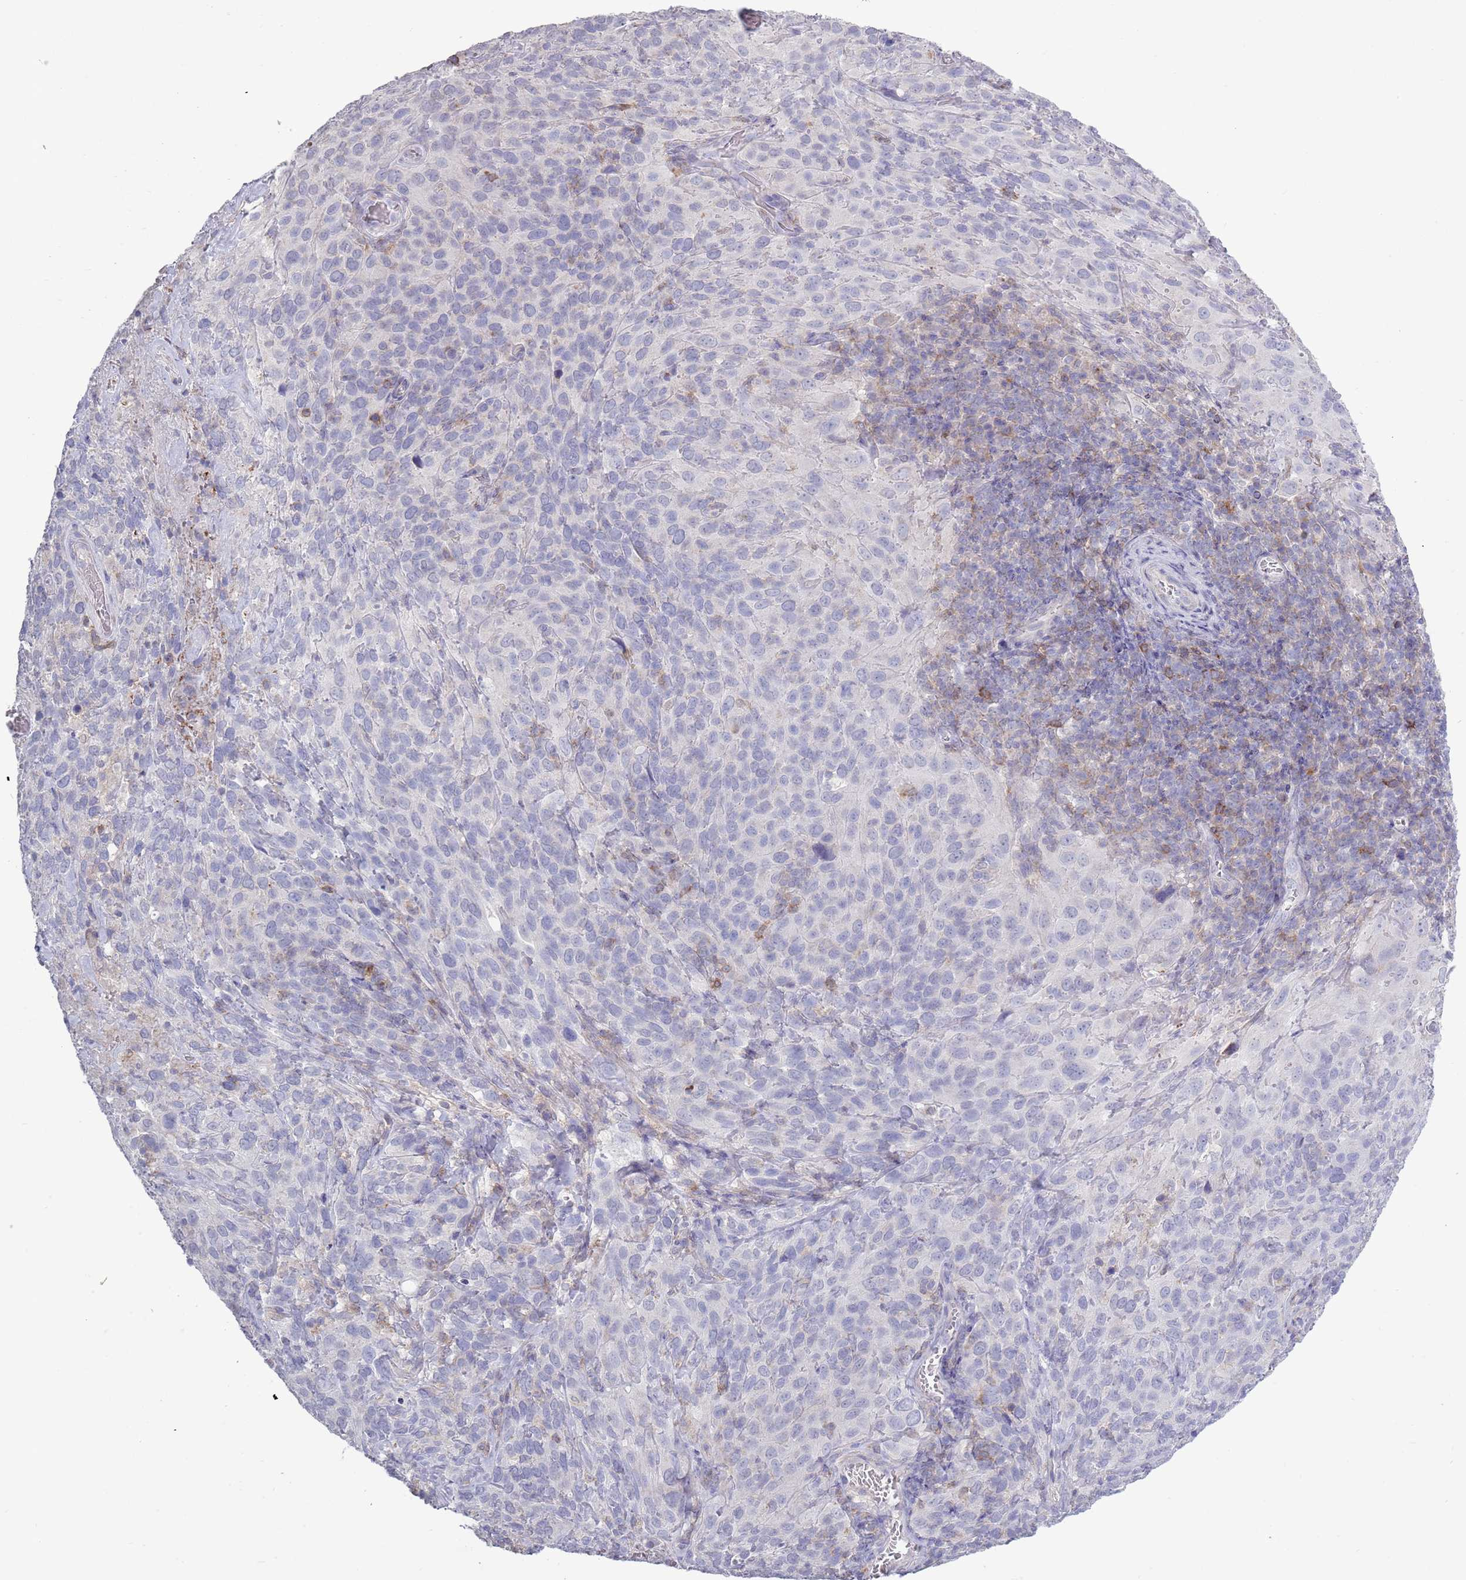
{"staining": {"intensity": "negative", "quantity": "none", "location": "none"}, "tissue": "cervical cancer", "cell_type": "Tumor cells", "image_type": "cancer", "snomed": [{"axis": "morphology", "description": "Squamous cell carcinoma, NOS"}, {"axis": "topography", "description": "Cervix"}], "caption": "IHC of cervical cancer (squamous cell carcinoma) reveals no positivity in tumor cells. (DAB immunohistochemistry (IHC) visualized using brightfield microscopy, high magnification).", "gene": "ACSBG1", "patient": {"sex": "female", "age": 51}}